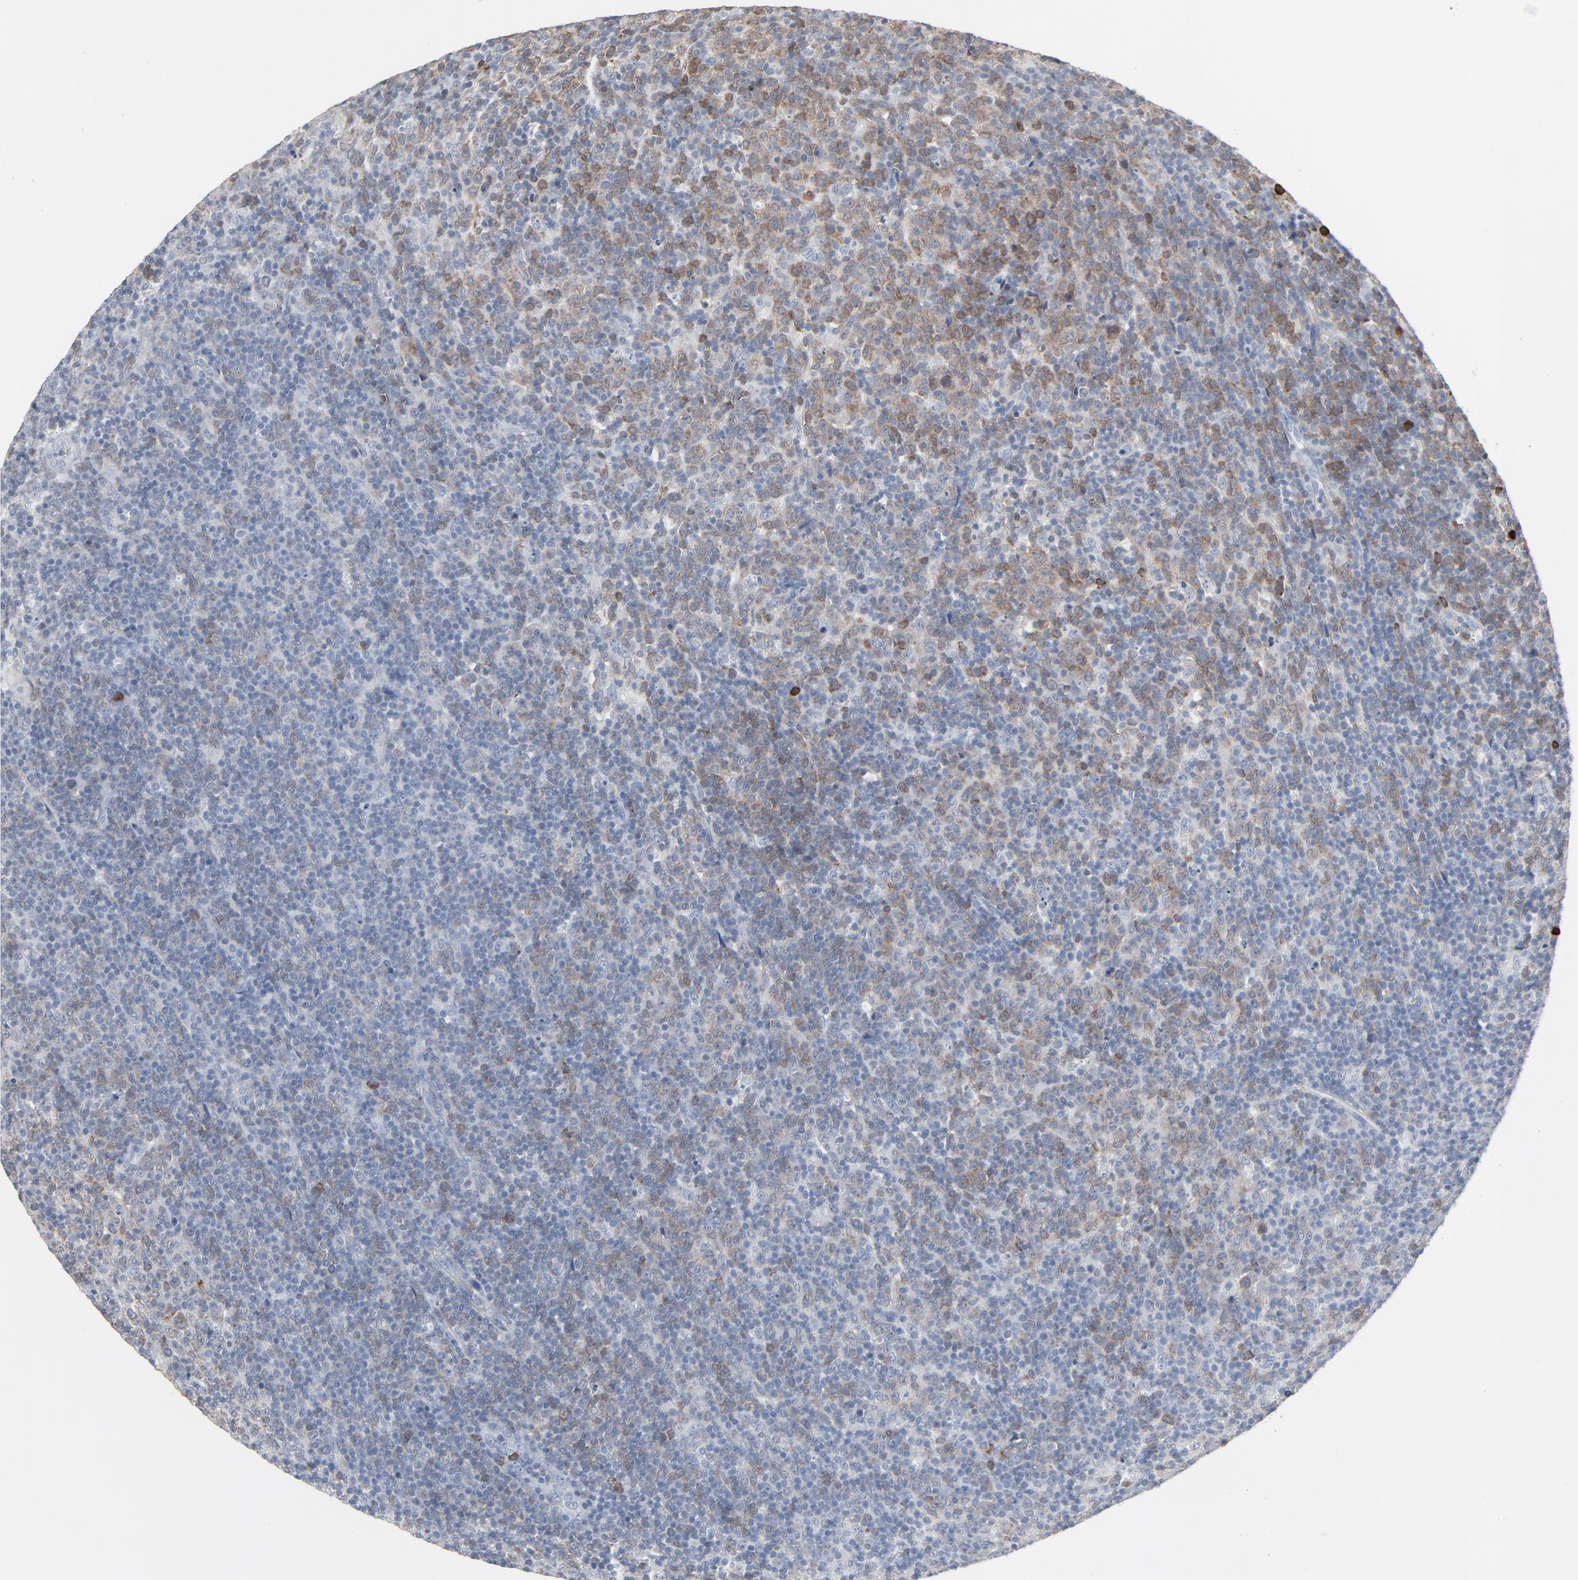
{"staining": {"intensity": "weak", "quantity": "25%-75%", "location": "cytoplasmic/membranous"}, "tissue": "lymphoma", "cell_type": "Tumor cells", "image_type": "cancer", "snomed": [{"axis": "morphology", "description": "Malignant lymphoma, non-Hodgkin's type, Low grade"}, {"axis": "topography", "description": "Lymph node"}], "caption": "Weak cytoplasmic/membranous expression is appreciated in about 25%-75% of tumor cells in lymphoma. The protein of interest is stained brown, and the nuclei are stained in blue (DAB (3,3'-diaminobenzidine) IHC with brightfield microscopy, high magnification).", "gene": "PHGDH", "patient": {"sex": "male", "age": 70}}